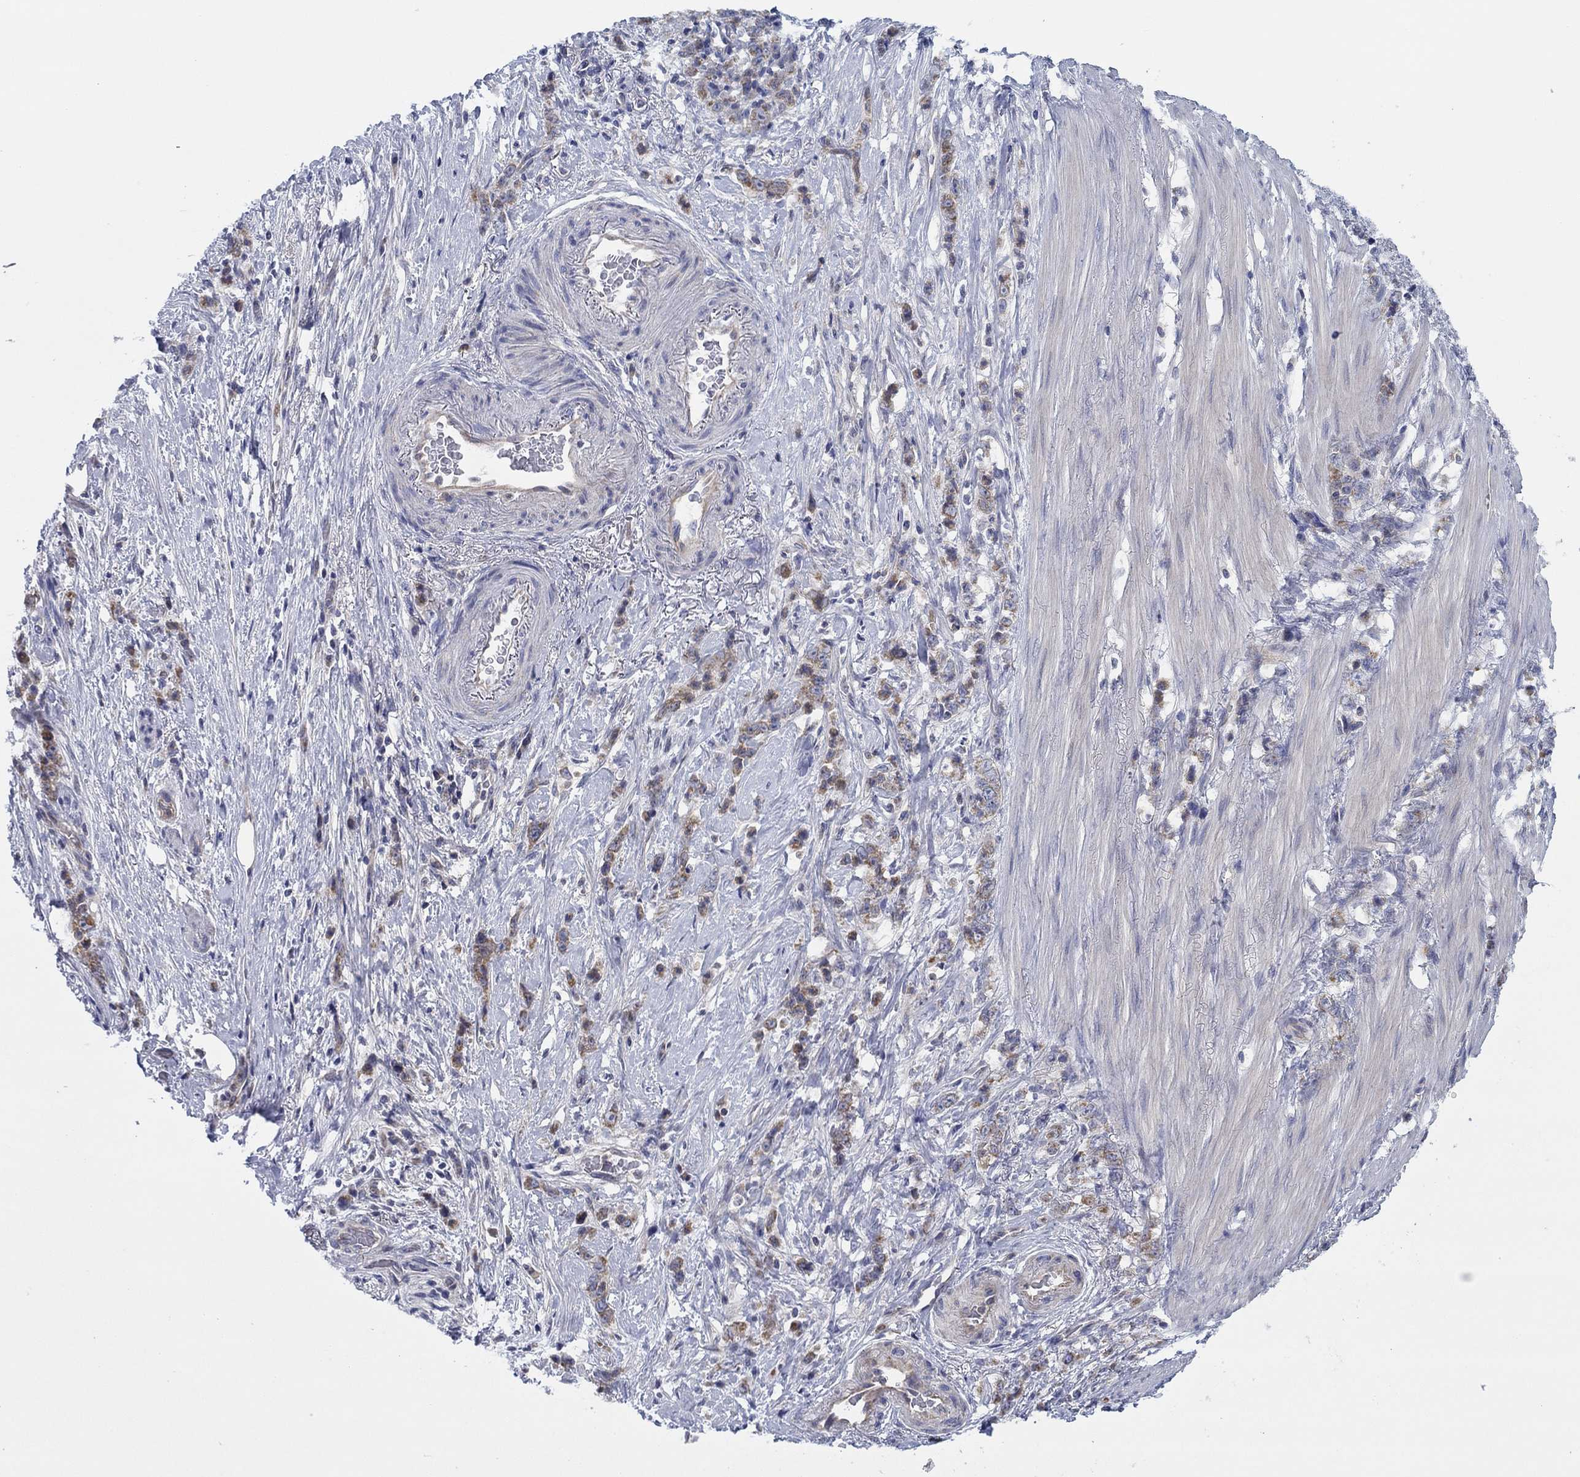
{"staining": {"intensity": "moderate", "quantity": "25%-75%", "location": "cytoplasmic/membranous"}, "tissue": "stomach cancer", "cell_type": "Tumor cells", "image_type": "cancer", "snomed": [{"axis": "morphology", "description": "Adenocarcinoma, NOS"}, {"axis": "topography", "description": "Stomach, lower"}], "caption": "A high-resolution micrograph shows immunohistochemistry staining of stomach cancer, which shows moderate cytoplasmic/membranous expression in approximately 25%-75% of tumor cells.", "gene": "CFAP61", "patient": {"sex": "male", "age": 88}}